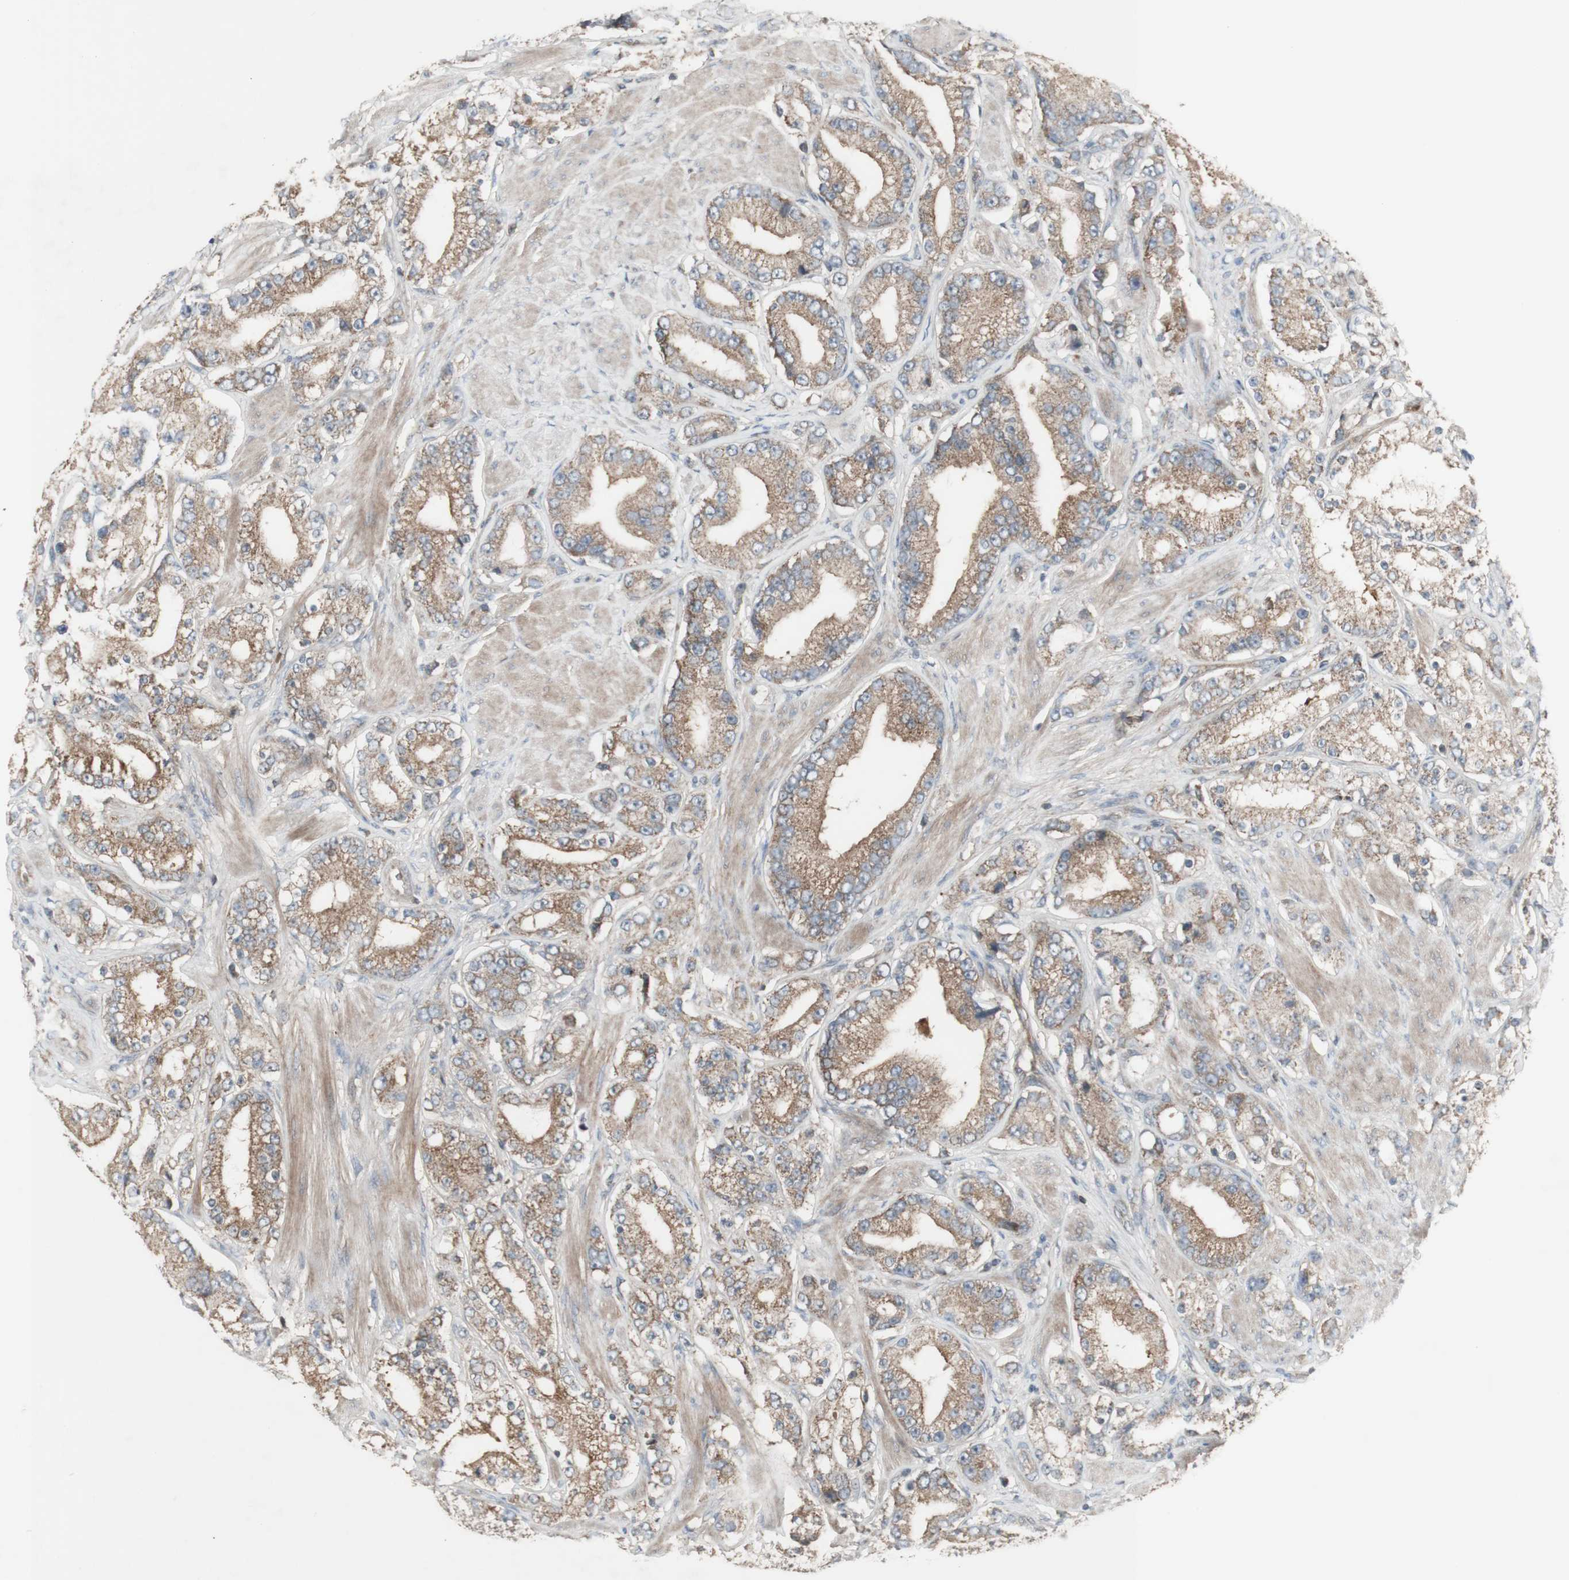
{"staining": {"intensity": "weak", "quantity": ">75%", "location": "cytoplasmic/membranous"}, "tissue": "prostate cancer", "cell_type": "Tumor cells", "image_type": "cancer", "snomed": [{"axis": "morphology", "description": "Adenocarcinoma, Low grade"}, {"axis": "topography", "description": "Prostate"}], "caption": "Low-grade adenocarcinoma (prostate) stained for a protein (brown) displays weak cytoplasmic/membranous positive staining in approximately >75% of tumor cells.", "gene": "SHC1", "patient": {"sex": "male", "age": 63}}